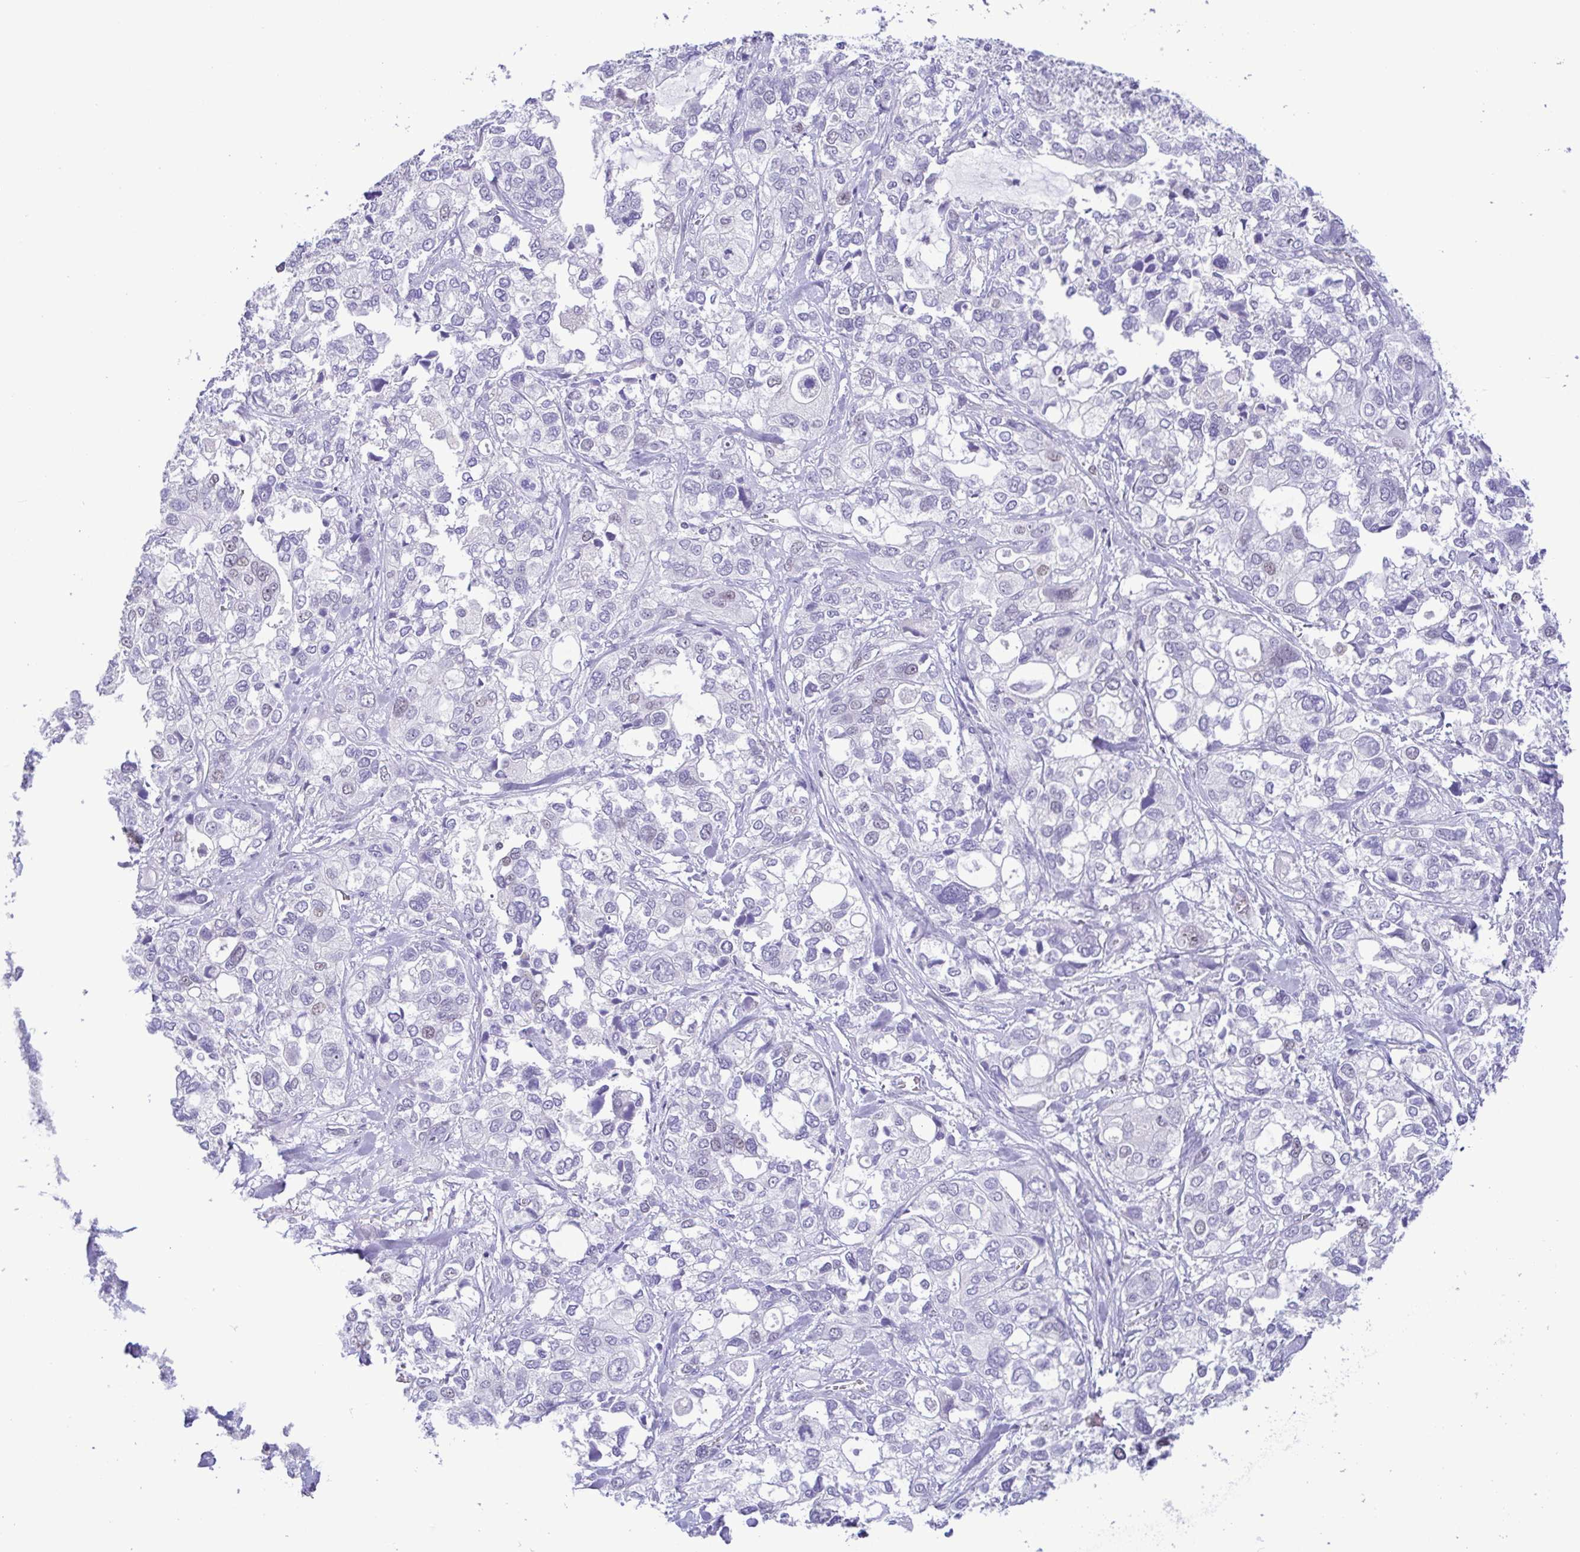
{"staining": {"intensity": "moderate", "quantity": "<25%", "location": "nuclear"}, "tissue": "stomach cancer", "cell_type": "Tumor cells", "image_type": "cancer", "snomed": [{"axis": "morphology", "description": "Adenocarcinoma, NOS"}, {"axis": "topography", "description": "Stomach, upper"}], "caption": "Moderate nuclear staining is appreciated in approximately <25% of tumor cells in stomach cancer.", "gene": "TIPIN", "patient": {"sex": "female", "age": 81}}